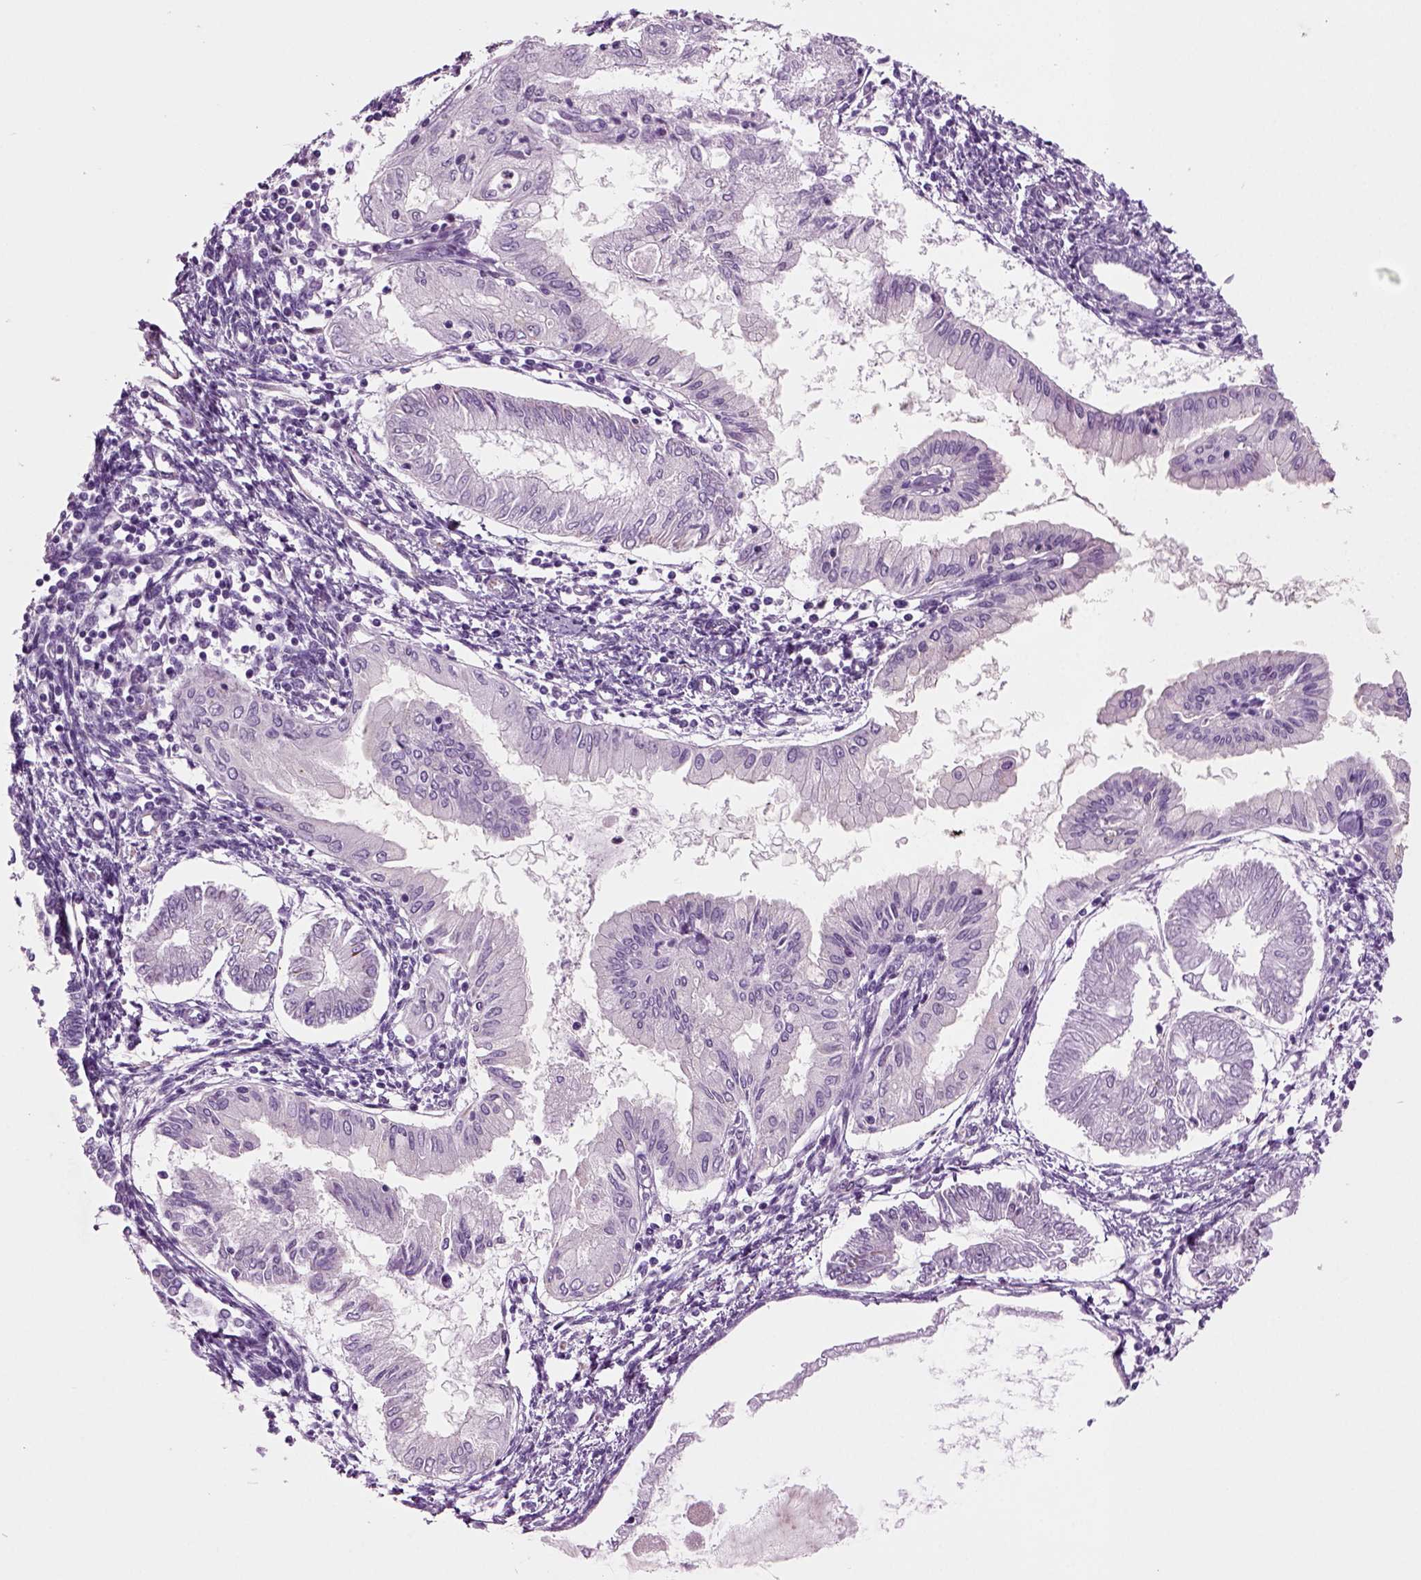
{"staining": {"intensity": "negative", "quantity": "none", "location": "none"}, "tissue": "endometrial cancer", "cell_type": "Tumor cells", "image_type": "cancer", "snomed": [{"axis": "morphology", "description": "Adenocarcinoma, NOS"}, {"axis": "topography", "description": "Endometrium"}], "caption": "Immunohistochemistry of endometrial cancer (adenocarcinoma) shows no staining in tumor cells.", "gene": "ACER3", "patient": {"sex": "female", "age": 68}}